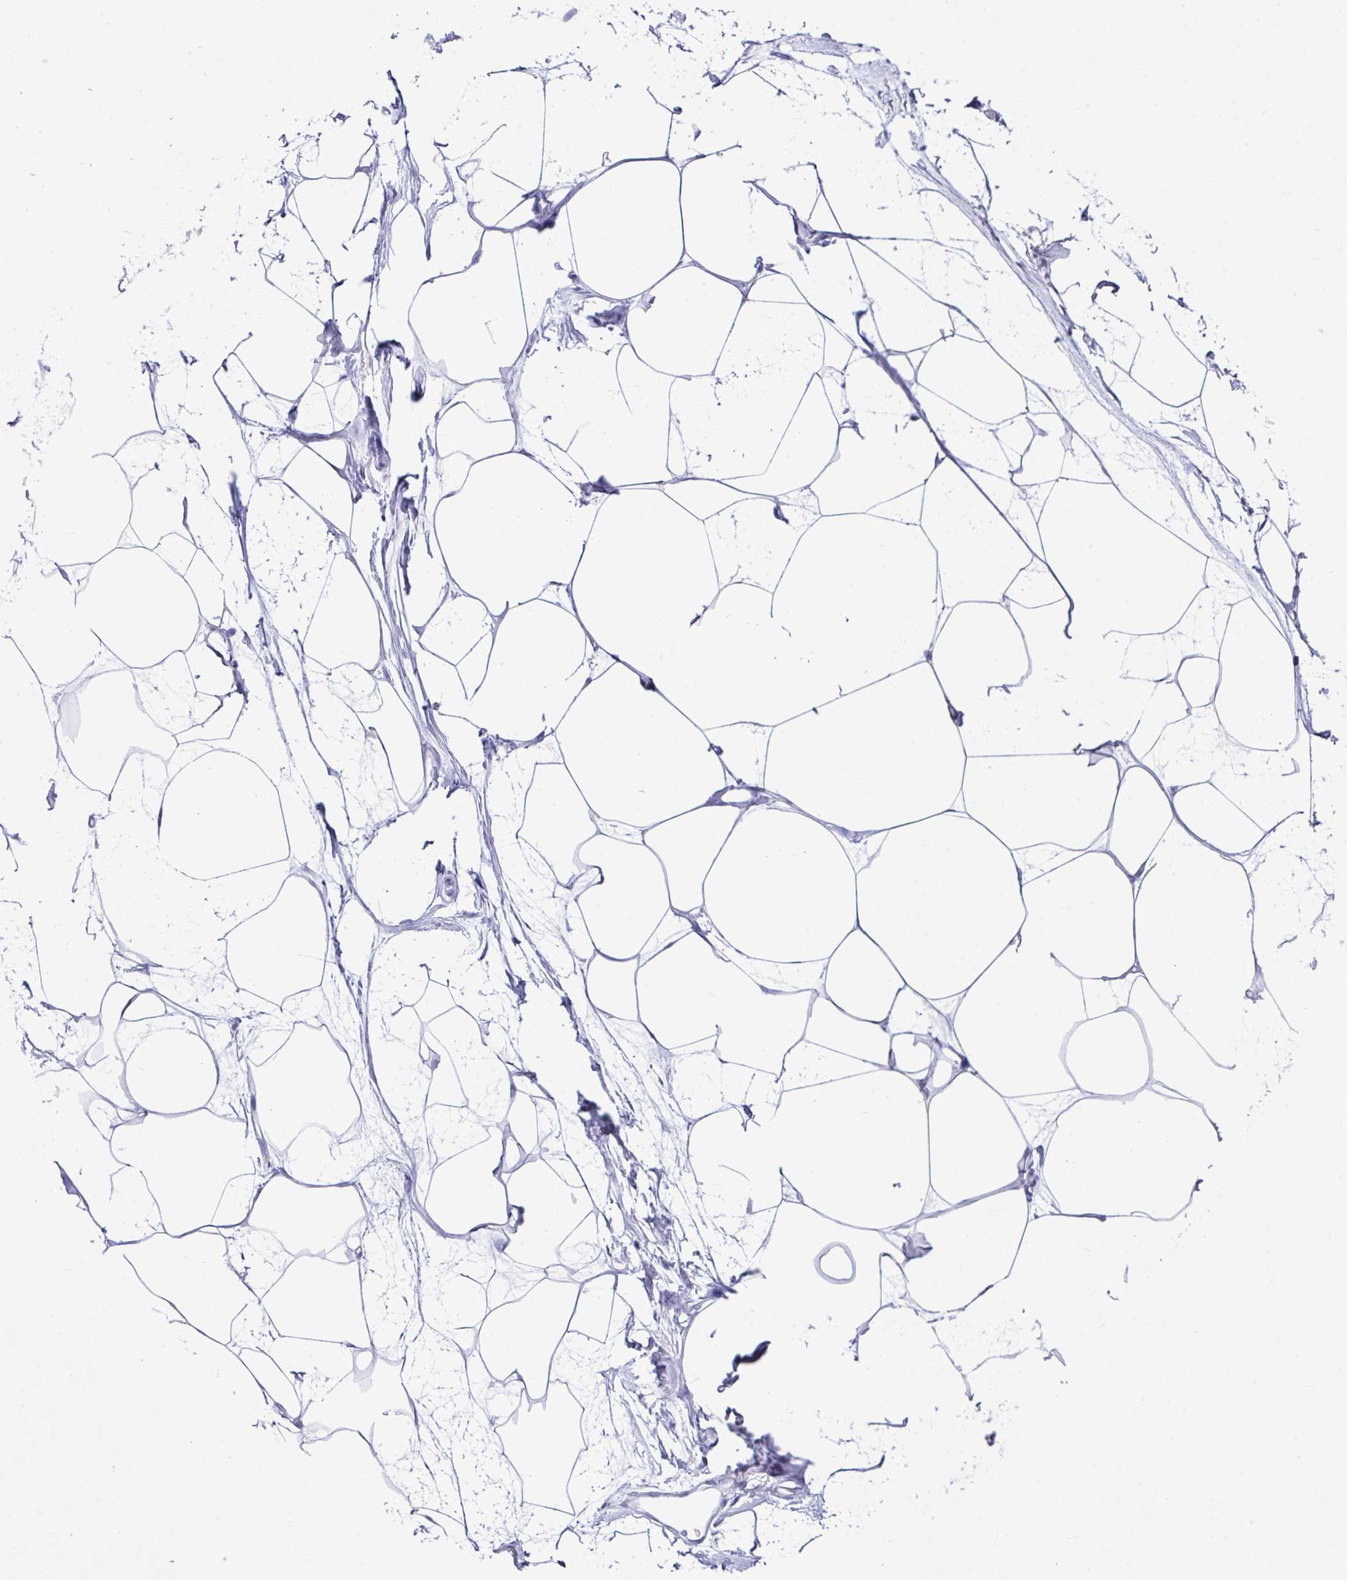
{"staining": {"intensity": "negative", "quantity": "none", "location": "none"}, "tissue": "breast", "cell_type": "Adipocytes", "image_type": "normal", "snomed": [{"axis": "morphology", "description": "Normal tissue, NOS"}, {"axis": "topography", "description": "Breast"}], "caption": "IHC micrograph of normal breast stained for a protein (brown), which exhibits no expression in adipocytes.", "gene": "LGALS4", "patient": {"sex": "female", "age": 45}}